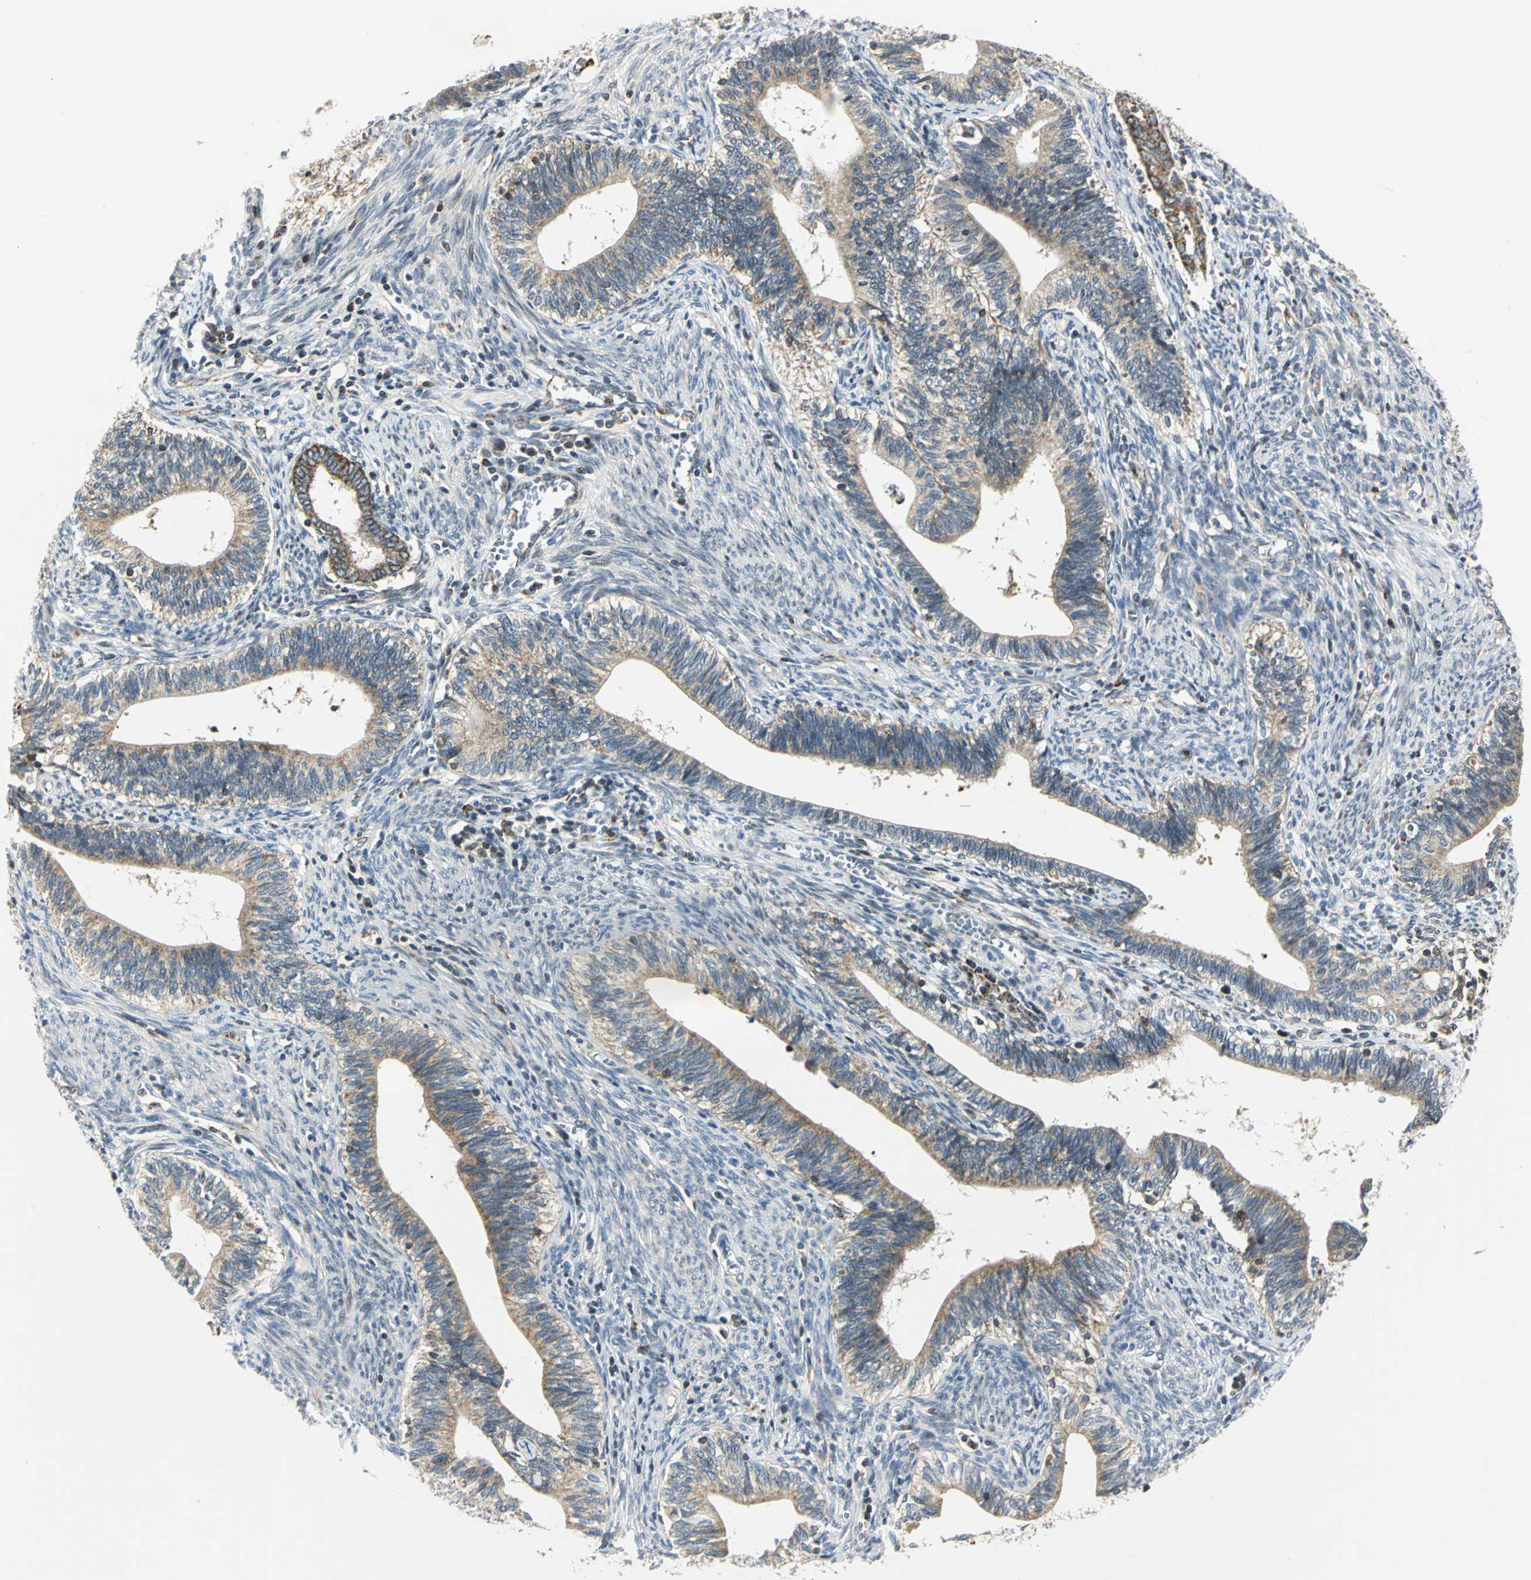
{"staining": {"intensity": "strong", "quantity": ">75%", "location": "cytoplasmic/membranous"}, "tissue": "cervical cancer", "cell_type": "Tumor cells", "image_type": "cancer", "snomed": [{"axis": "morphology", "description": "Adenocarcinoma, NOS"}, {"axis": "topography", "description": "Cervix"}], "caption": "About >75% of tumor cells in human cervical cancer exhibit strong cytoplasmic/membranous protein positivity as visualized by brown immunohistochemical staining.", "gene": "USP40", "patient": {"sex": "female", "age": 44}}